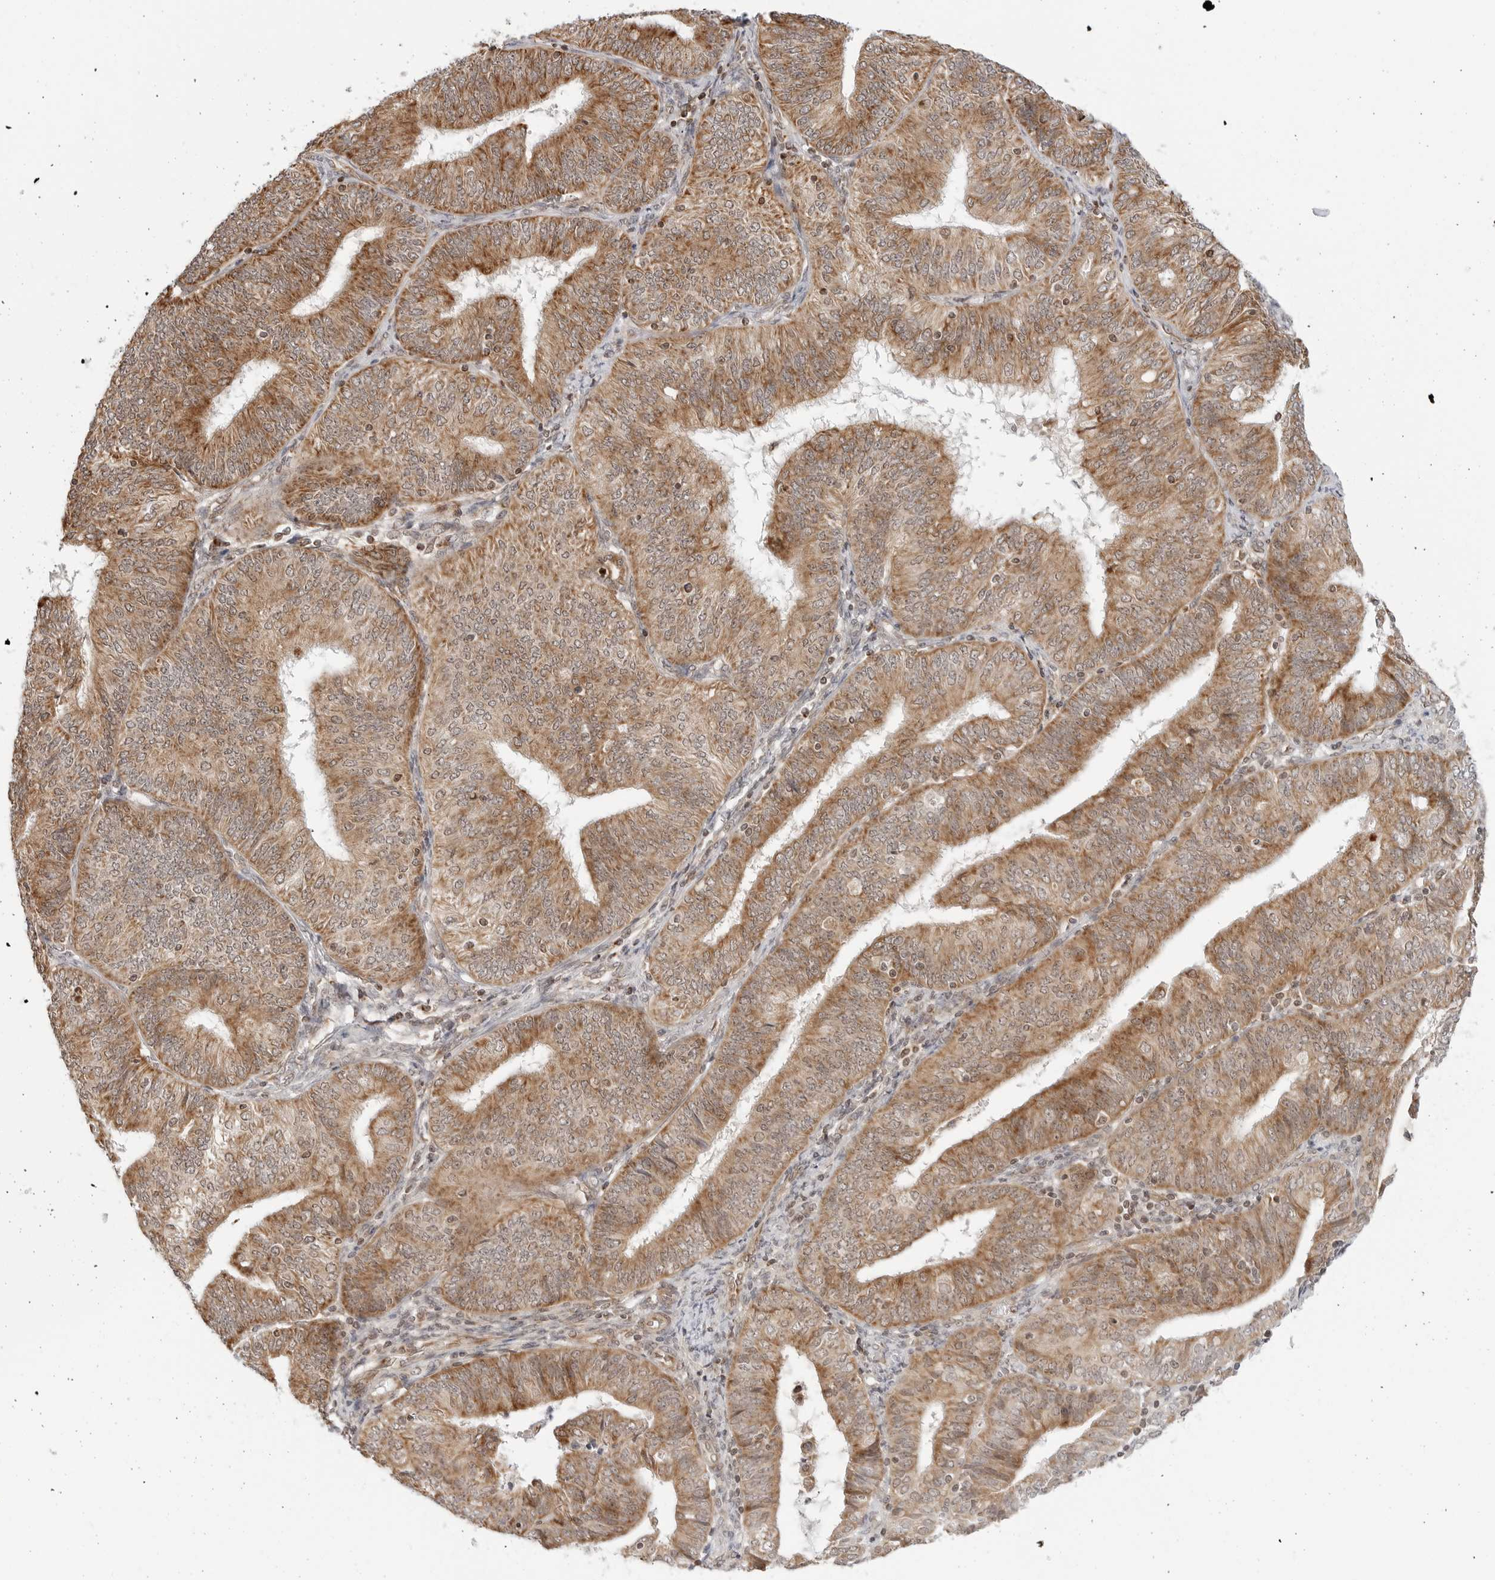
{"staining": {"intensity": "moderate", "quantity": ">75%", "location": "cytoplasmic/membranous"}, "tissue": "endometrial cancer", "cell_type": "Tumor cells", "image_type": "cancer", "snomed": [{"axis": "morphology", "description": "Adenocarcinoma, NOS"}, {"axis": "topography", "description": "Endometrium"}], "caption": "DAB immunohistochemical staining of endometrial cancer (adenocarcinoma) exhibits moderate cytoplasmic/membranous protein expression in approximately >75% of tumor cells. The staining is performed using DAB (3,3'-diaminobenzidine) brown chromogen to label protein expression. The nuclei are counter-stained blue using hematoxylin.", "gene": "POLR3GL", "patient": {"sex": "female", "age": 58}}